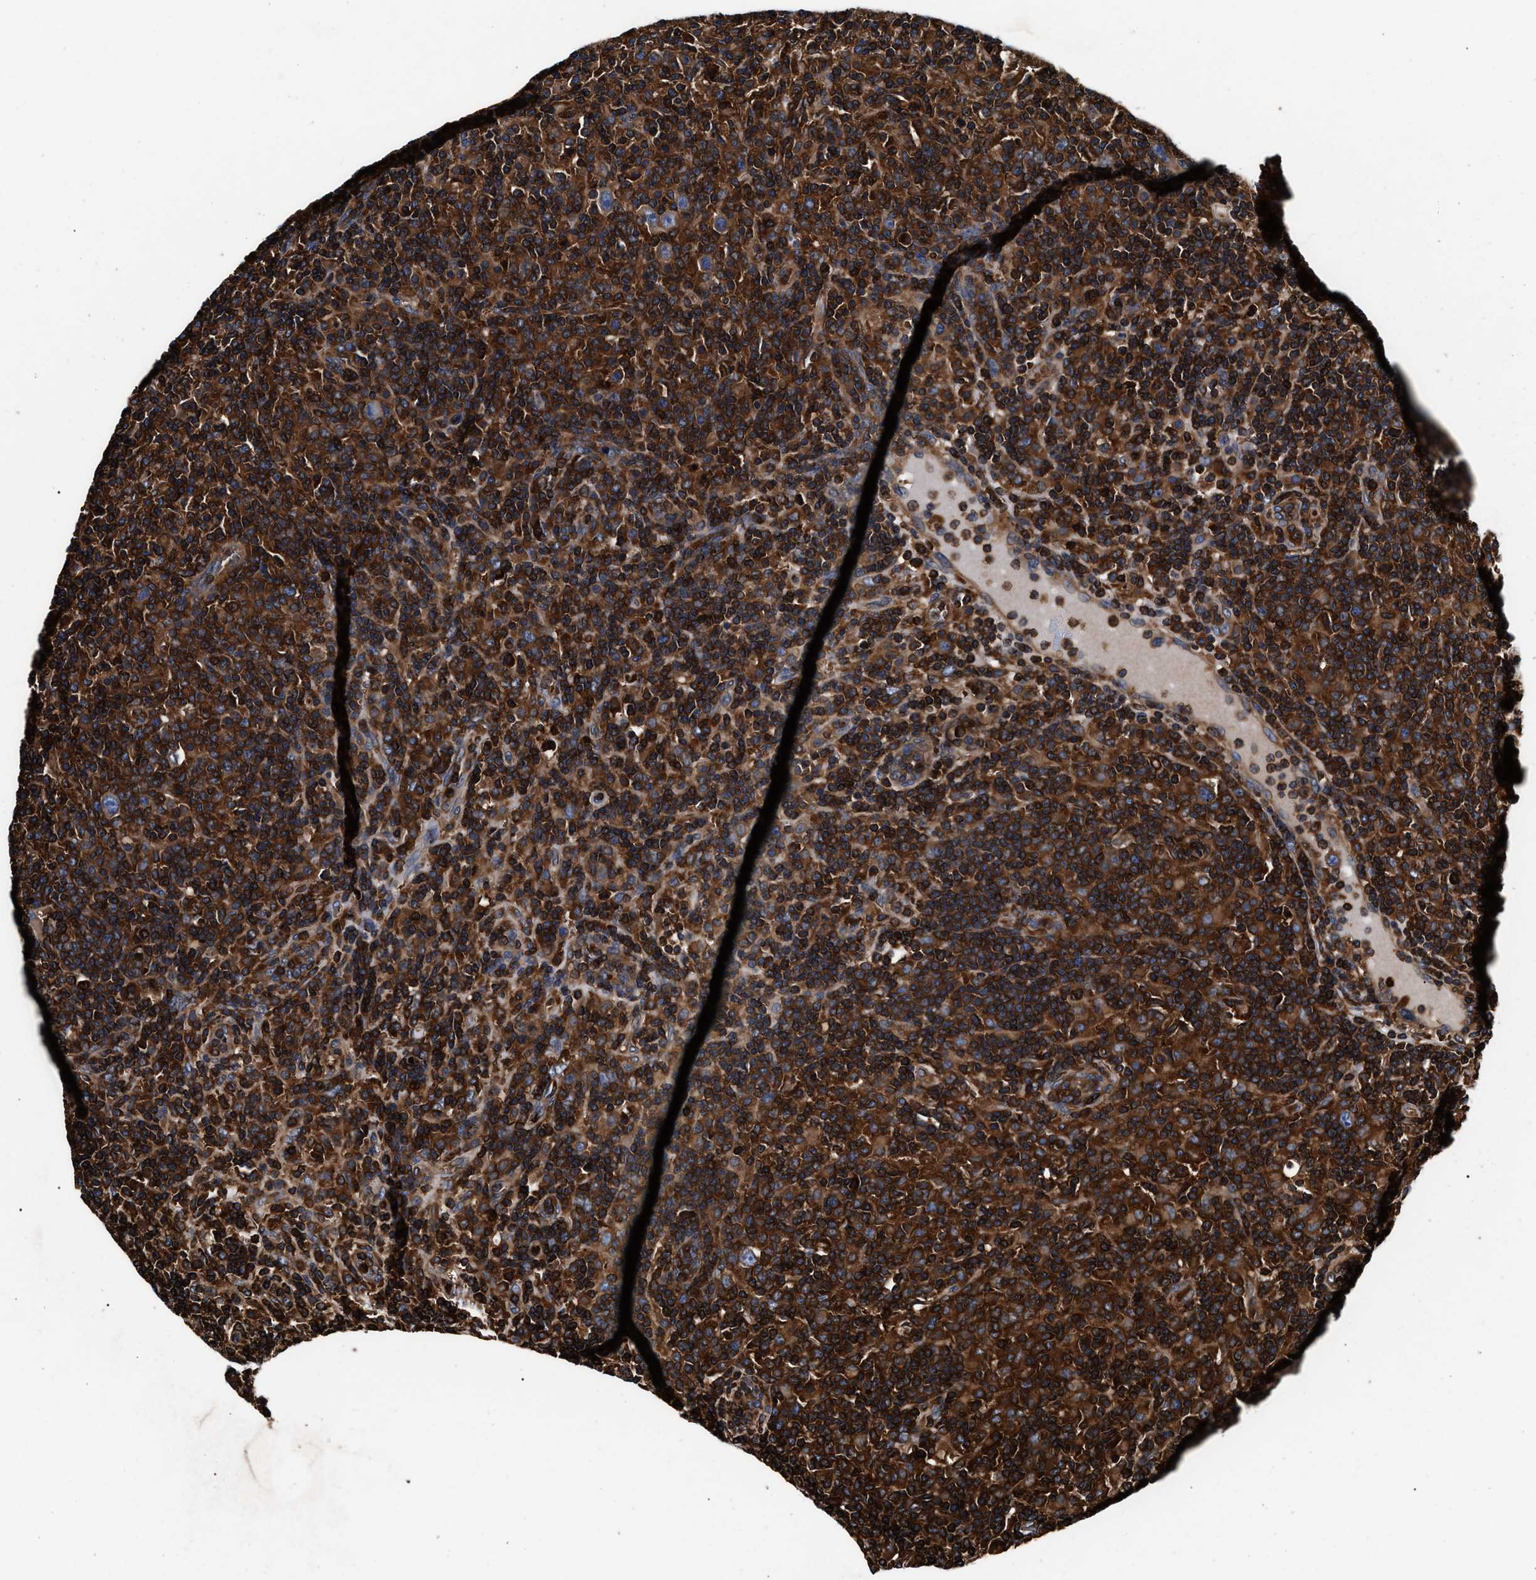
{"staining": {"intensity": "weak", "quantity": ">75%", "location": "cytoplasmic/membranous"}, "tissue": "lymphoma", "cell_type": "Tumor cells", "image_type": "cancer", "snomed": [{"axis": "morphology", "description": "Hodgkin's disease, NOS"}, {"axis": "topography", "description": "Lymph node"}], "caption": "A brown stain shows weak cytoplasmic/membranous positivity of a protein in lymphoma tumor cells.", "gene": "KYAT1", "patient": {"sex": "male", "age": 70}}